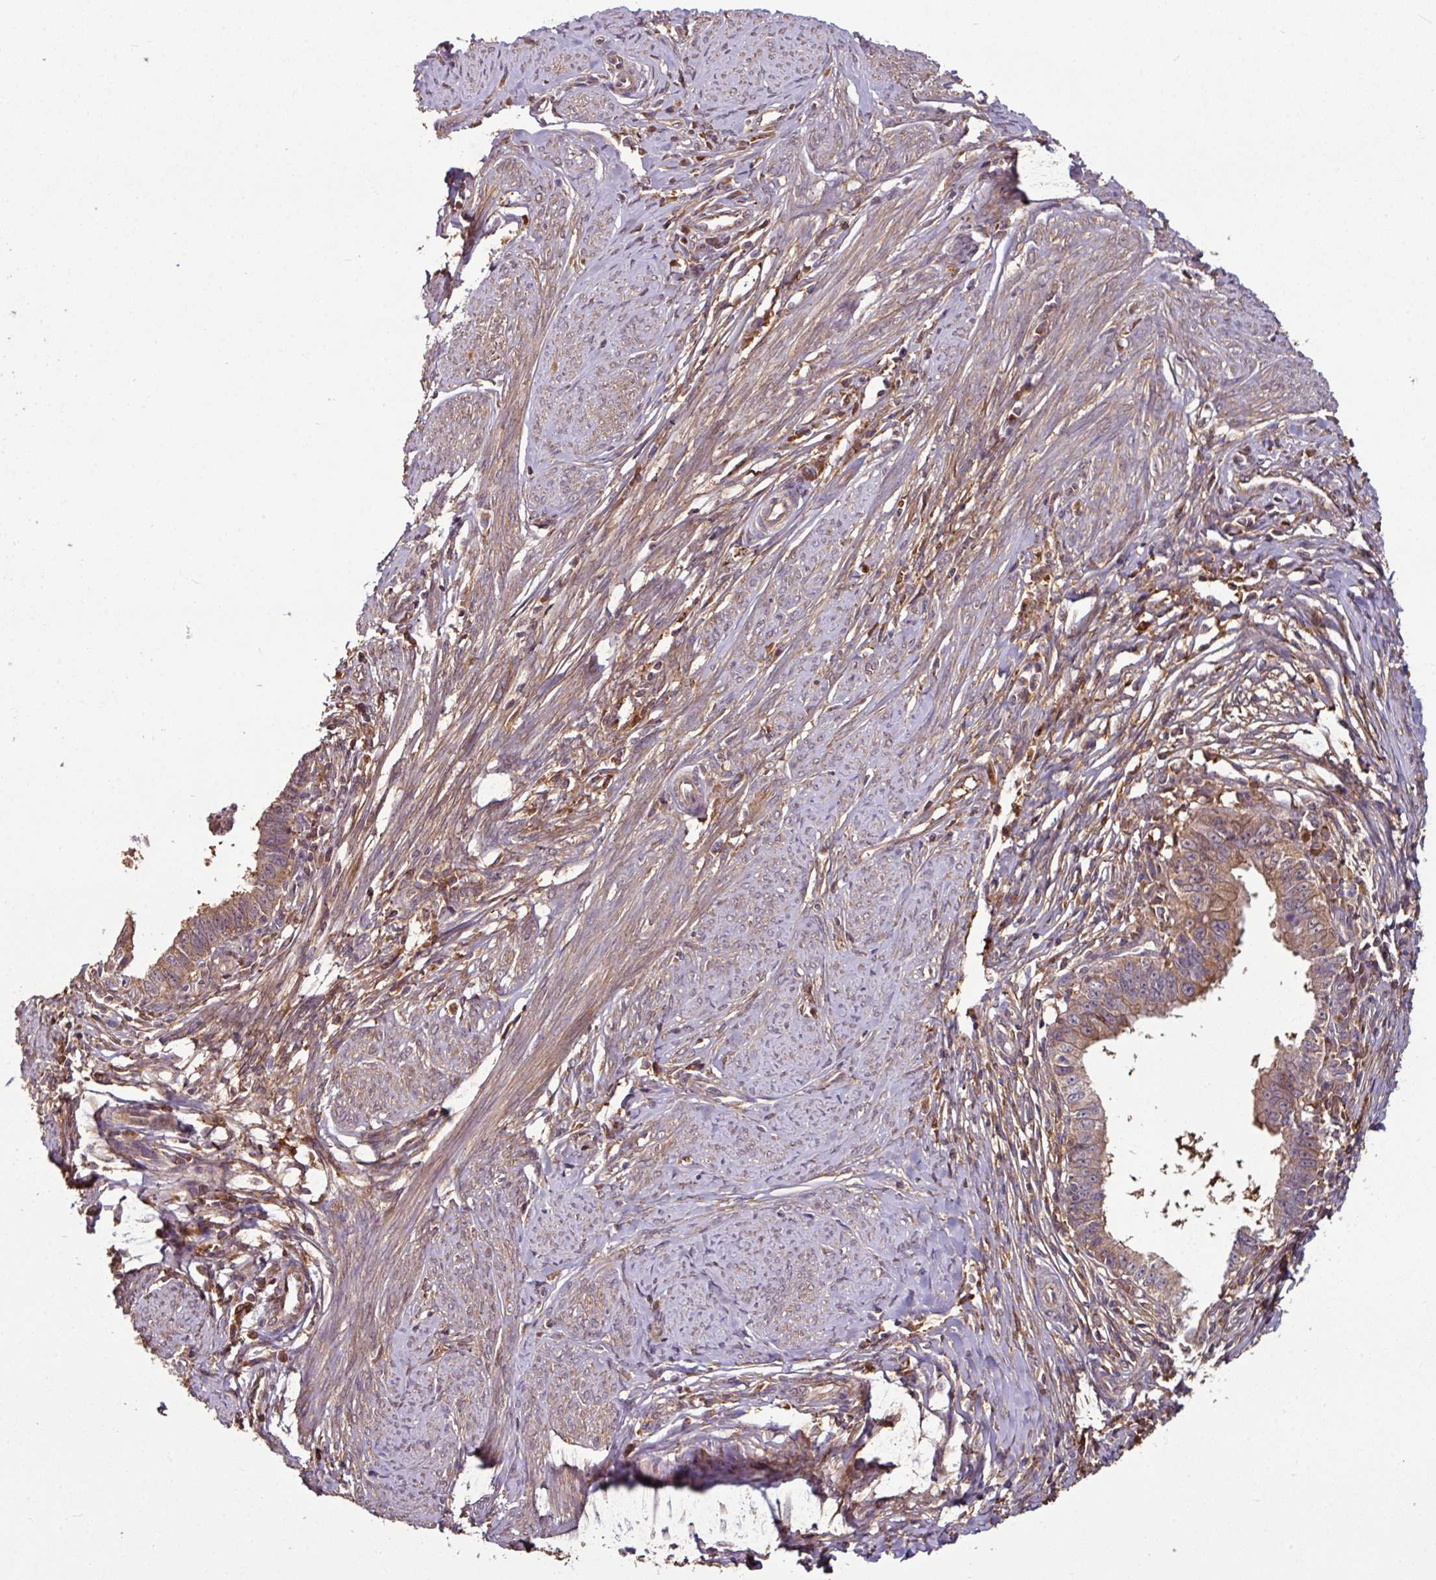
{"staining": {"intensity": "moderate", "quantity": ">75%", "location": "cytoplasmic/membranous"}, "tissue": "cervical cancer", "cell_type": "Tumor cells", "image_type": "cancer", "snomed": [{"axis": "morphology", "description": "Adenocarcinoma, NOS"}, {"axis": "topography", "description": "Cervix"}], "caption": "Cervical adenocarcinoma was stained to show a protein in brown. There is medium levels of moderate cytoplasmic/membranous staining in approximately >75% of tumor cells. The protein is stained brown, and the nuclei are stained in blue (DAB (3,3'-diaminobenzidine) IHC with brightfield microscopy, high magnification).", "gene": "GNPDA1", "patient": {"sex": "female", "age": 36}}